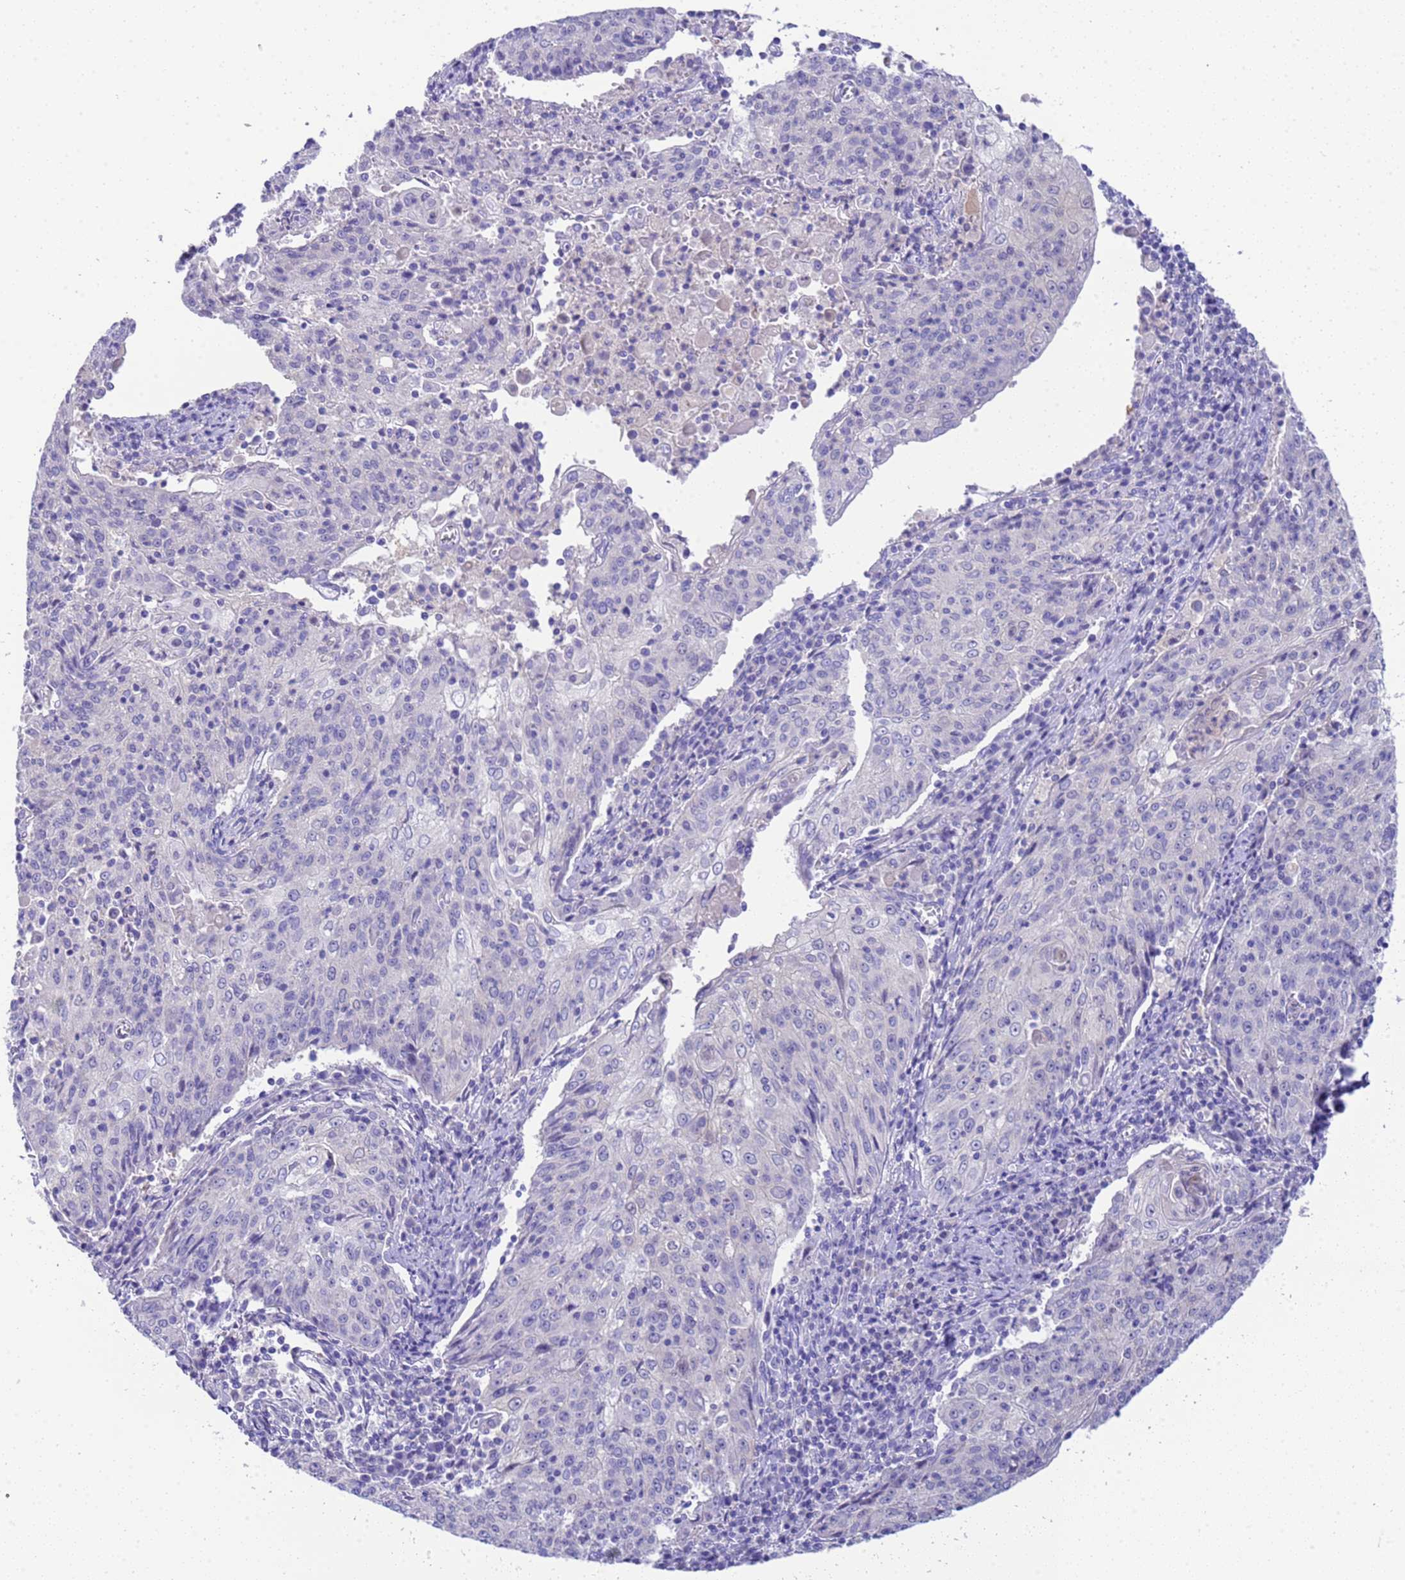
{"staining": {"intensity": "negative", "quantity": "none", "location": "none"}, "tissue": "cervical cancer", "cell_type": "Tumor cells", "image_type": "cancer", "snomed": [{"axis": "morphology", "description": "Squamous cell carcinoma, NOS"}, {"axis": "topography", "description": "Cervix"}], "caption": "Immunohistochemistry image of neoplastic tissue: cervical cancer (squamous cell carcinoma) stained with DAB shows no significant protein positivity in tumor cells.", "gene": "USP38", "patient": {"sex": "female", "age": 48}}